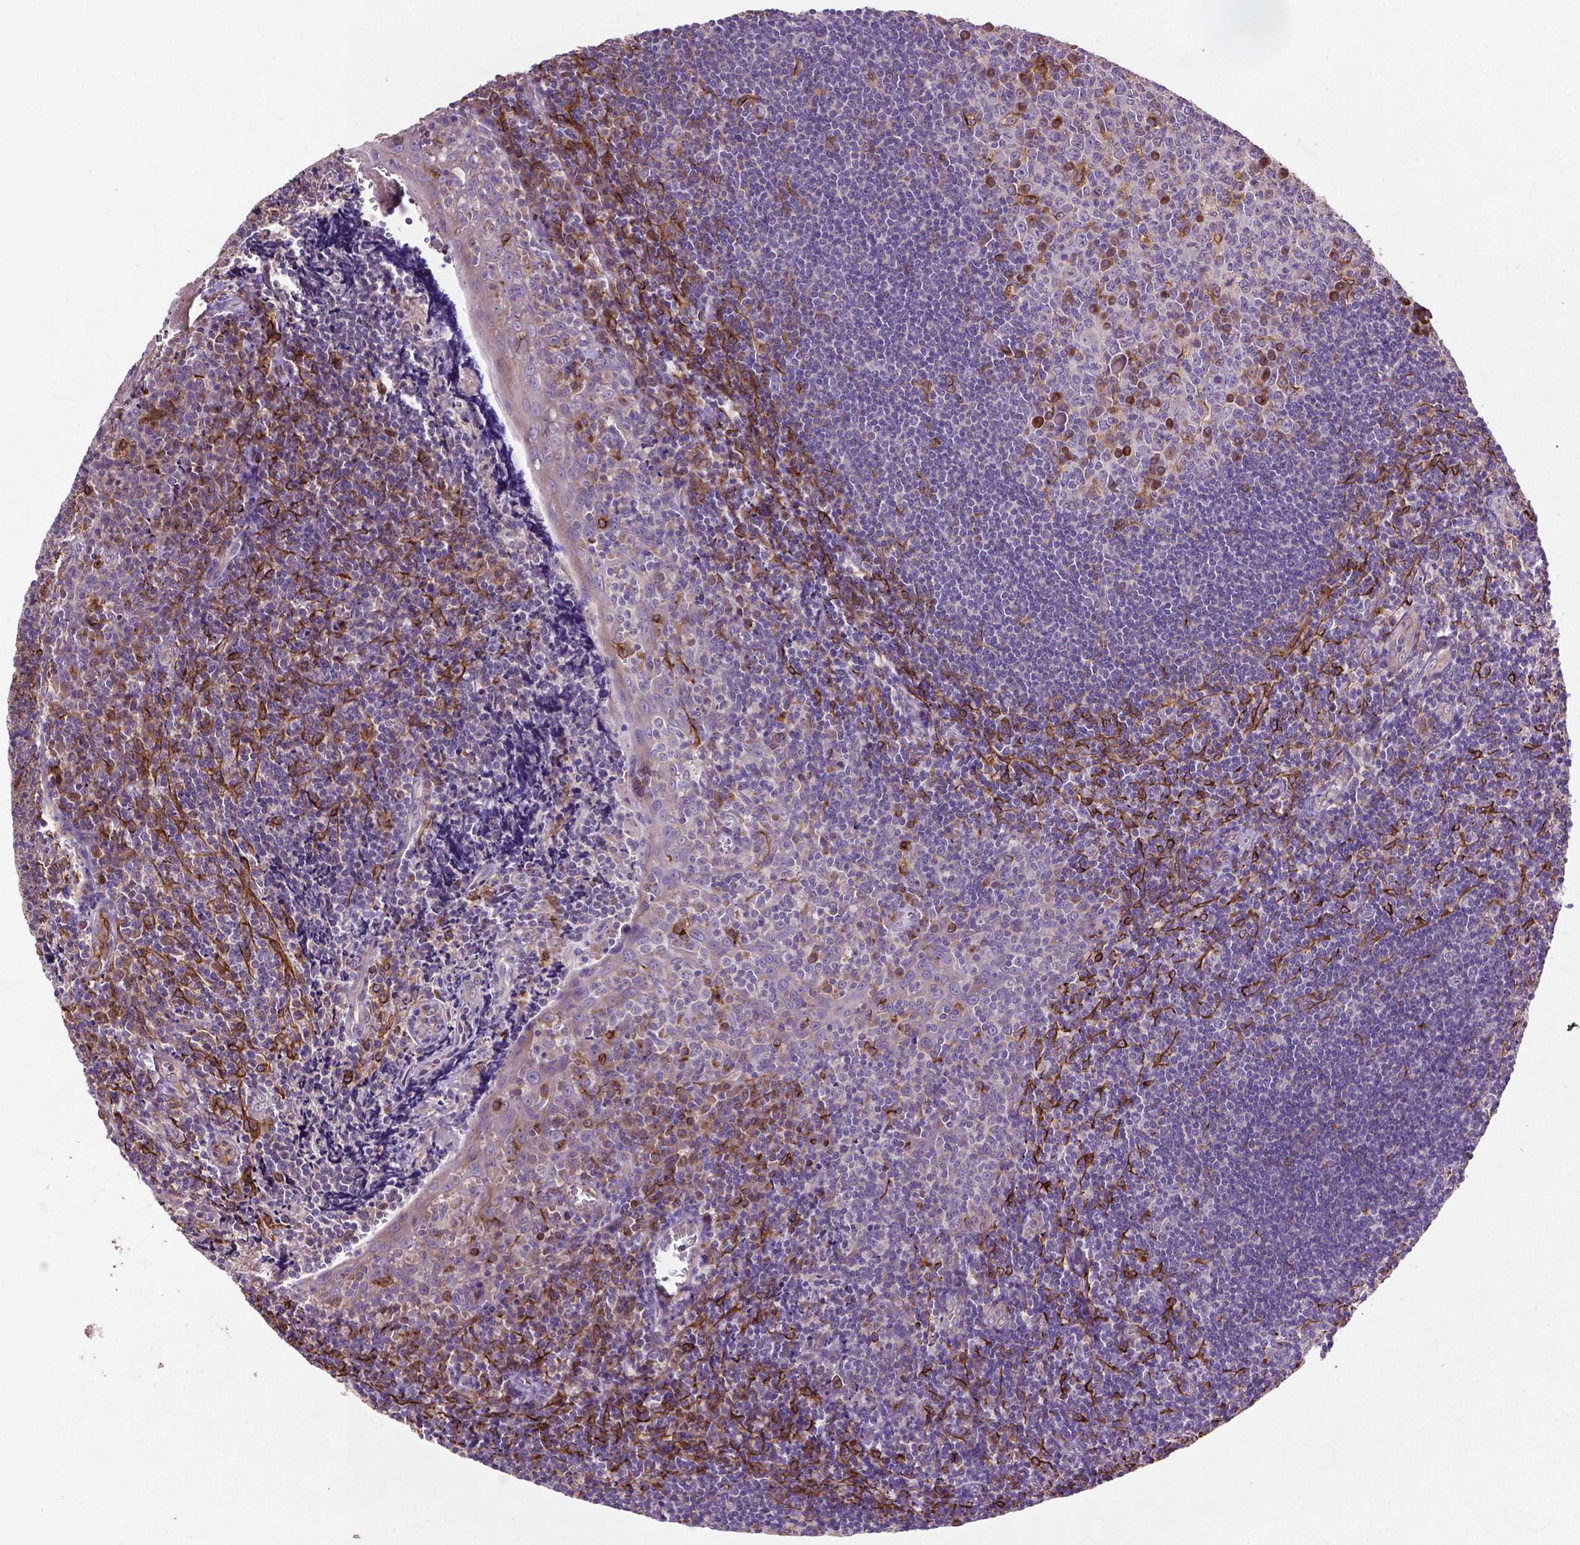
{"staining": {"intensity": "moderate", "quantity": "<25%", "location": "cytoplasmic/membranous"}, "tissue": "tonsil", "cell_type": "Germinal center cells", "image_type": "normal", "snomed": [{"axis": "morphology", "description": "Normal tissue, NOS"}, {"axis": "morphology", "description": "Inflammation, NOS"}, {"axis": "topography", "description": "Tonsil"}], "caption": "Germinal center cells exhibit low levels of moderate cytoplasmic/membranous staining in approximately <25% of cells in unremarkable tonsil. (DAB = brown stain, brightfield microscopy at high magnification).", "gene": "MBTPS1", "patient": {"sex": "female", "age": 31}}